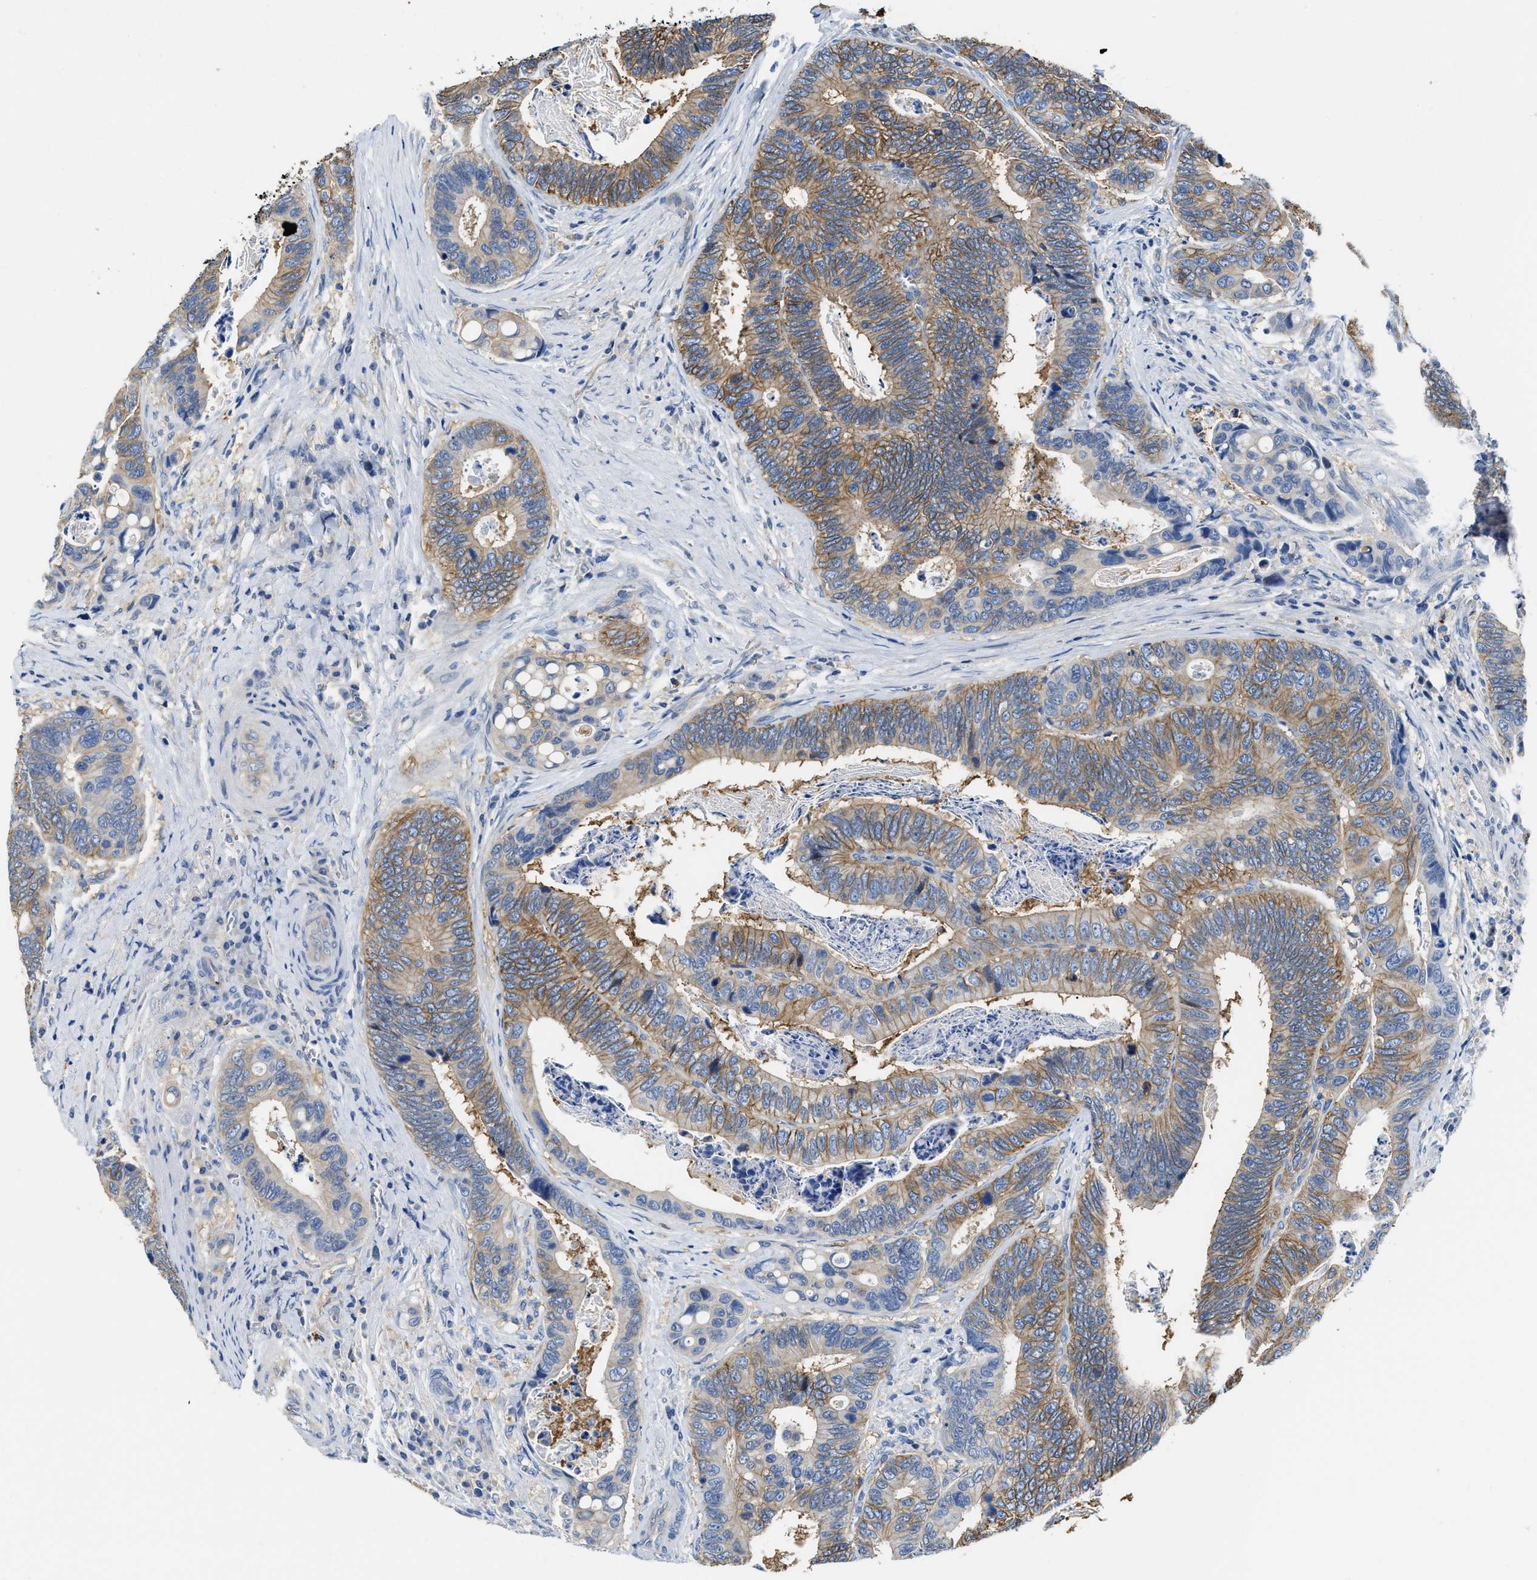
{"staining": {"intensity": "moderate", "quantity": "25%-75%", "location": "cytoplasmic/membranous"}, "tissue": "colorectal cancer", "cell_type": "Tumor cells", "image_type": "cancer", "snomed": [{"axis": "morphology", "description": "Inflammation, NOS"}, {"axis": "morphology", "description": "Adenocarcinoma, NOS"}, {"axis": "topography", "description": "Colon"}], "caption": "IHC image of colorectal cancer stained for a protein (brown), which demonstrates medium levels of moderate cytoplasmic/membranous positivity in approximately 25%-75% of tumor cells.", "gene": "TRAF6", "patient": {"sex": "male", "age": 72}}